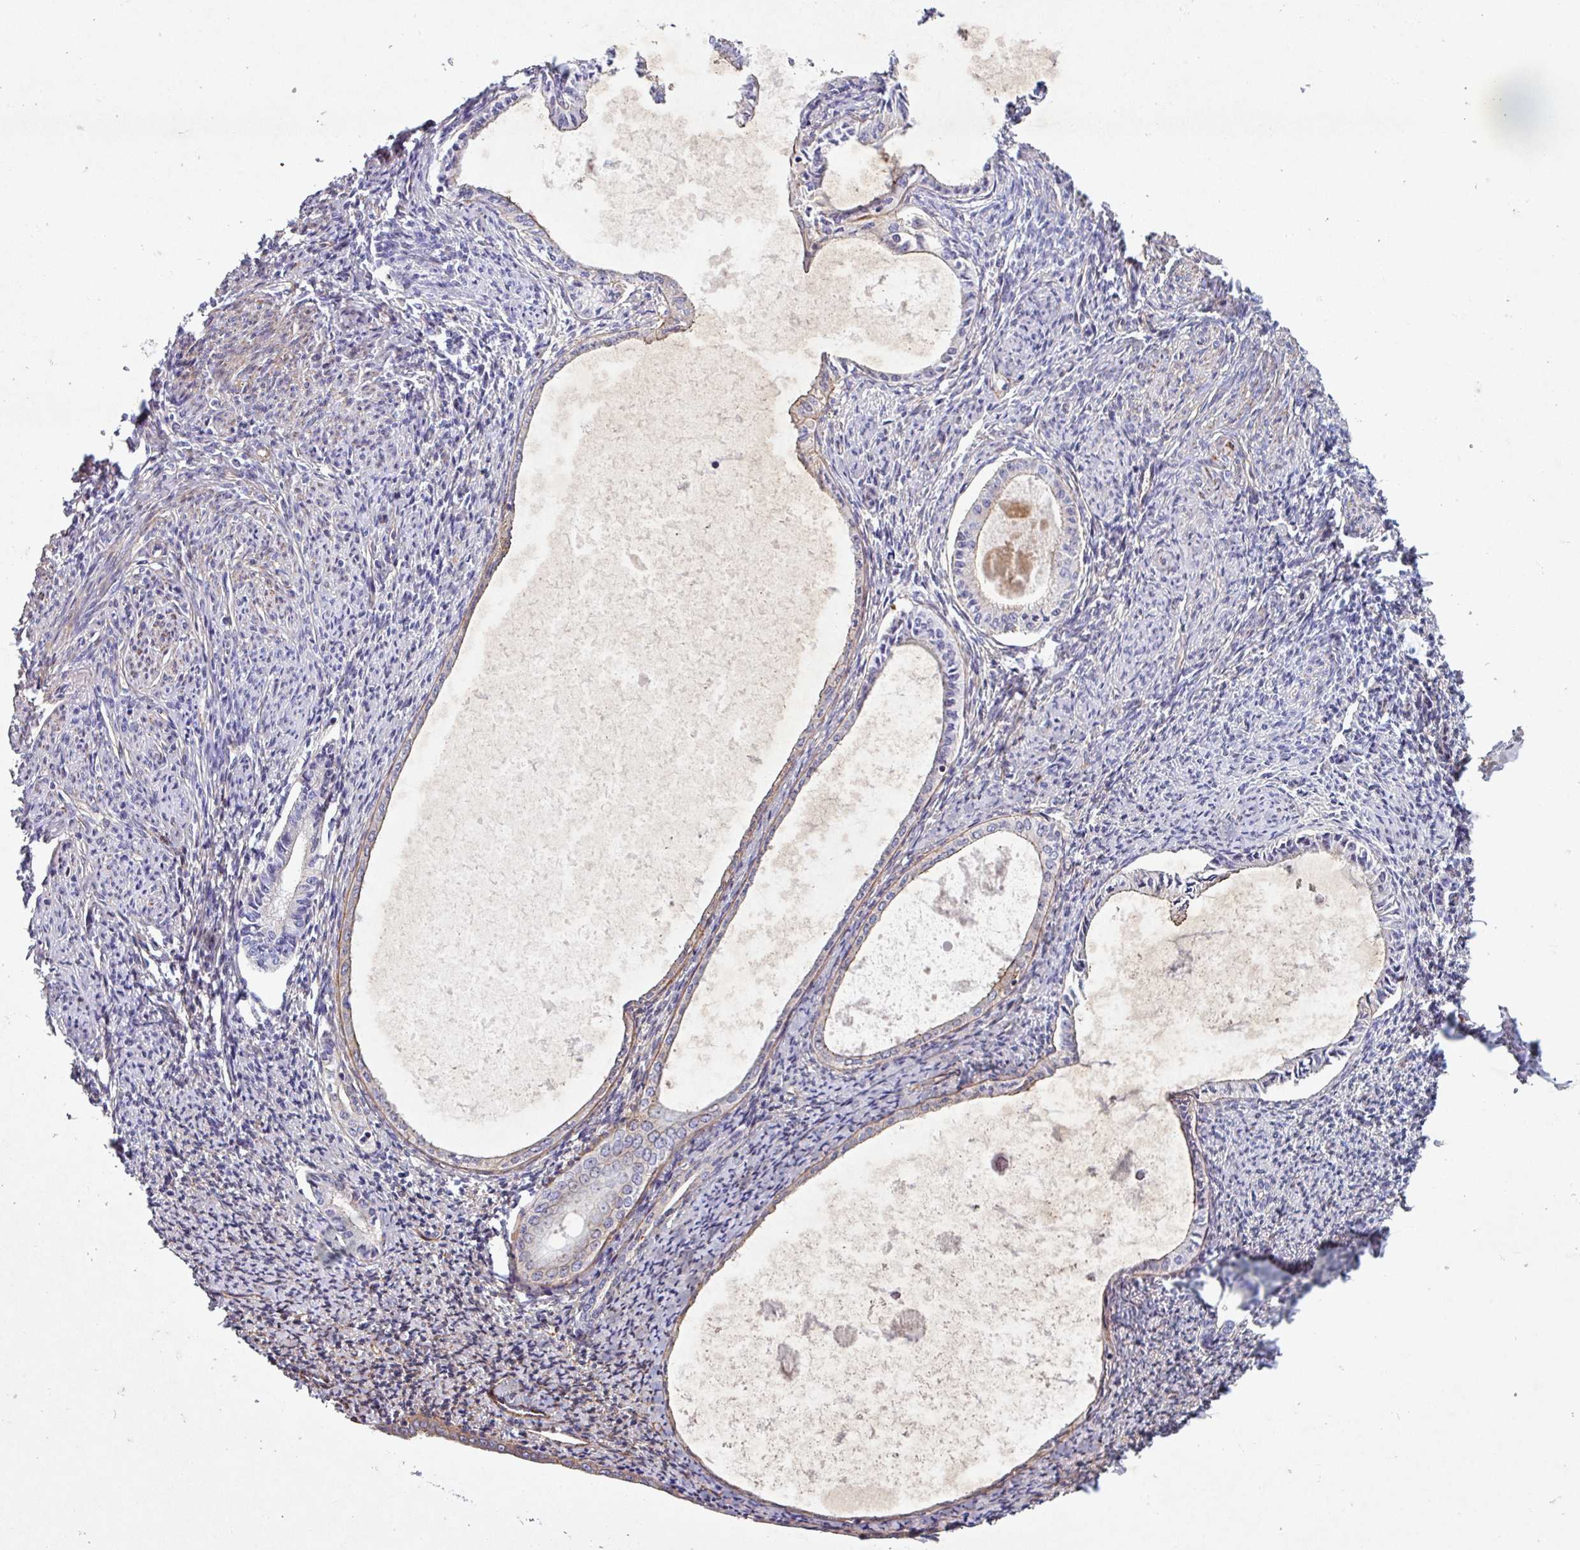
{"staining": {"intensity": "weak", "quantity": "25%-75%", "location": "cytoplasmic/membranous"}, "tissue": "endometrium", "cell_type": "Cells in endometrial stroma", "image_type": "normal", "snomed": [{"axis": "morphology", "description": "Normal tissue, NOS"}, {"axis": "topography", "description": "Endometrium"}], "caption": "This is an image of IHC staining of benign endometrium, which shows weak expression in the cytoplasmic/membranous of cells in endometrial stroma.", "gene": "ATP2C2", "patient": {"sex": "female", "age": 63}}